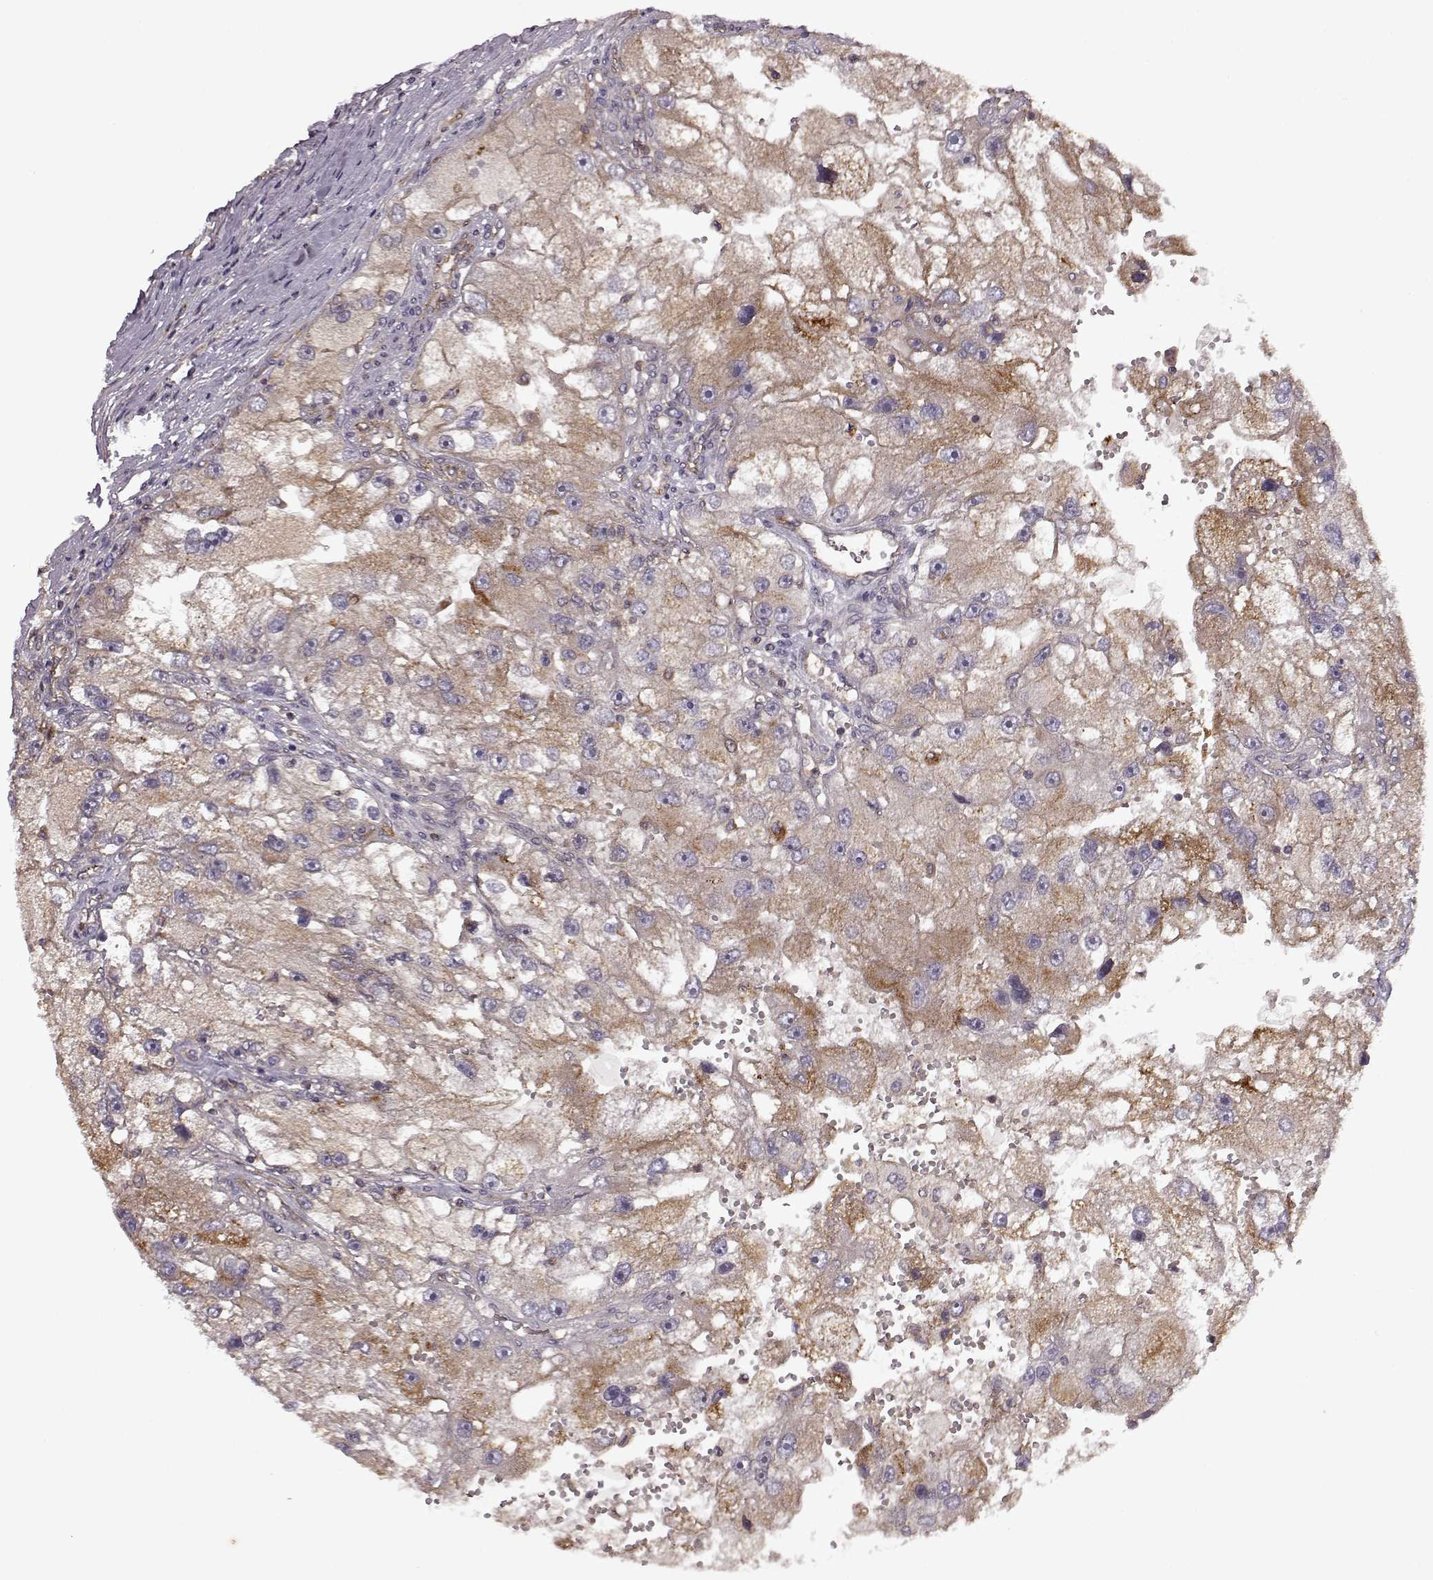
{"staining": {"intensity": "weak", "quantity": ">75%", "location": "cytoplasmic/membranous"}, "tissue": "renal cancer", "cell_type": "Tumor cells", "image_type": "cancer", "snomed": [{"axis": "morphology", "description": "Adenocarcinoma, NOS"}, {"axis": "topography", "description": "Kidney"}], "caption": "A brown stain highlights weak cytoplasmic/membranous staining of a protein in renal cancer tumor cells.", "gene": "IFRD2", "patient": {"sex": "male", "age": 63}}